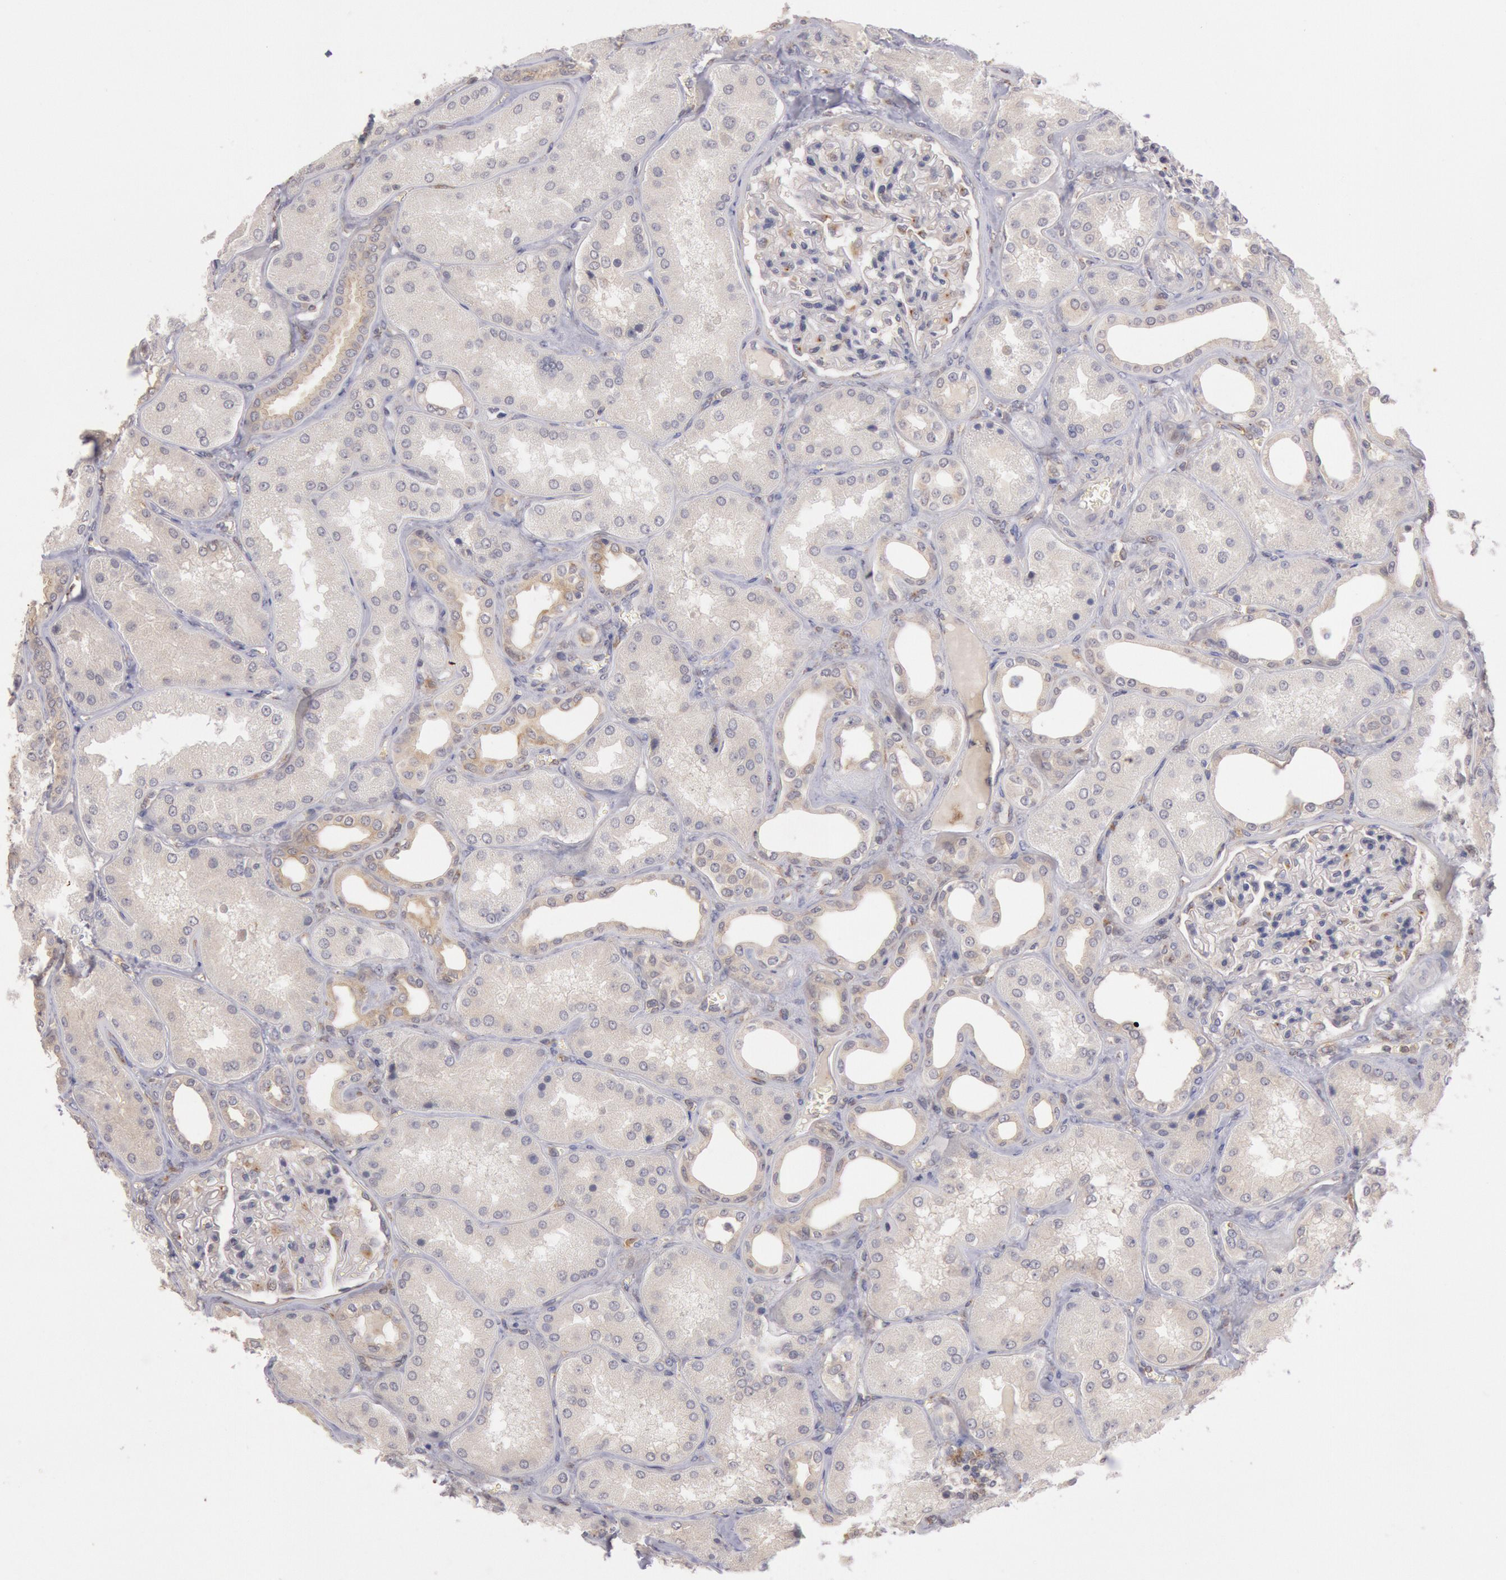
{"staining": {"intensity": "moderate", "quantity": "<25%", "location": "cytoplasmic/membranous"}, "tissue": "kidney", "cell_type": "Cells in glomeruli", "image_type": "normal", "snomed": [{"axis": "morphology", "description": "Normal tissue, NOS"}, {"axis": "topography", "description": "Kidney"}], "caption": "Normal kidney shows moderate cytoplasmic/membranous expression in about <25% of cells in glomeruli The protein is stained brown, and the nuclei are stained in blue (DAB (3,3'-diaminobenzidine) IHC with brightfield microscopy, high magnification)..", "gene": "PLA2G6", "patient": {"sex": "female", "age": 56}}